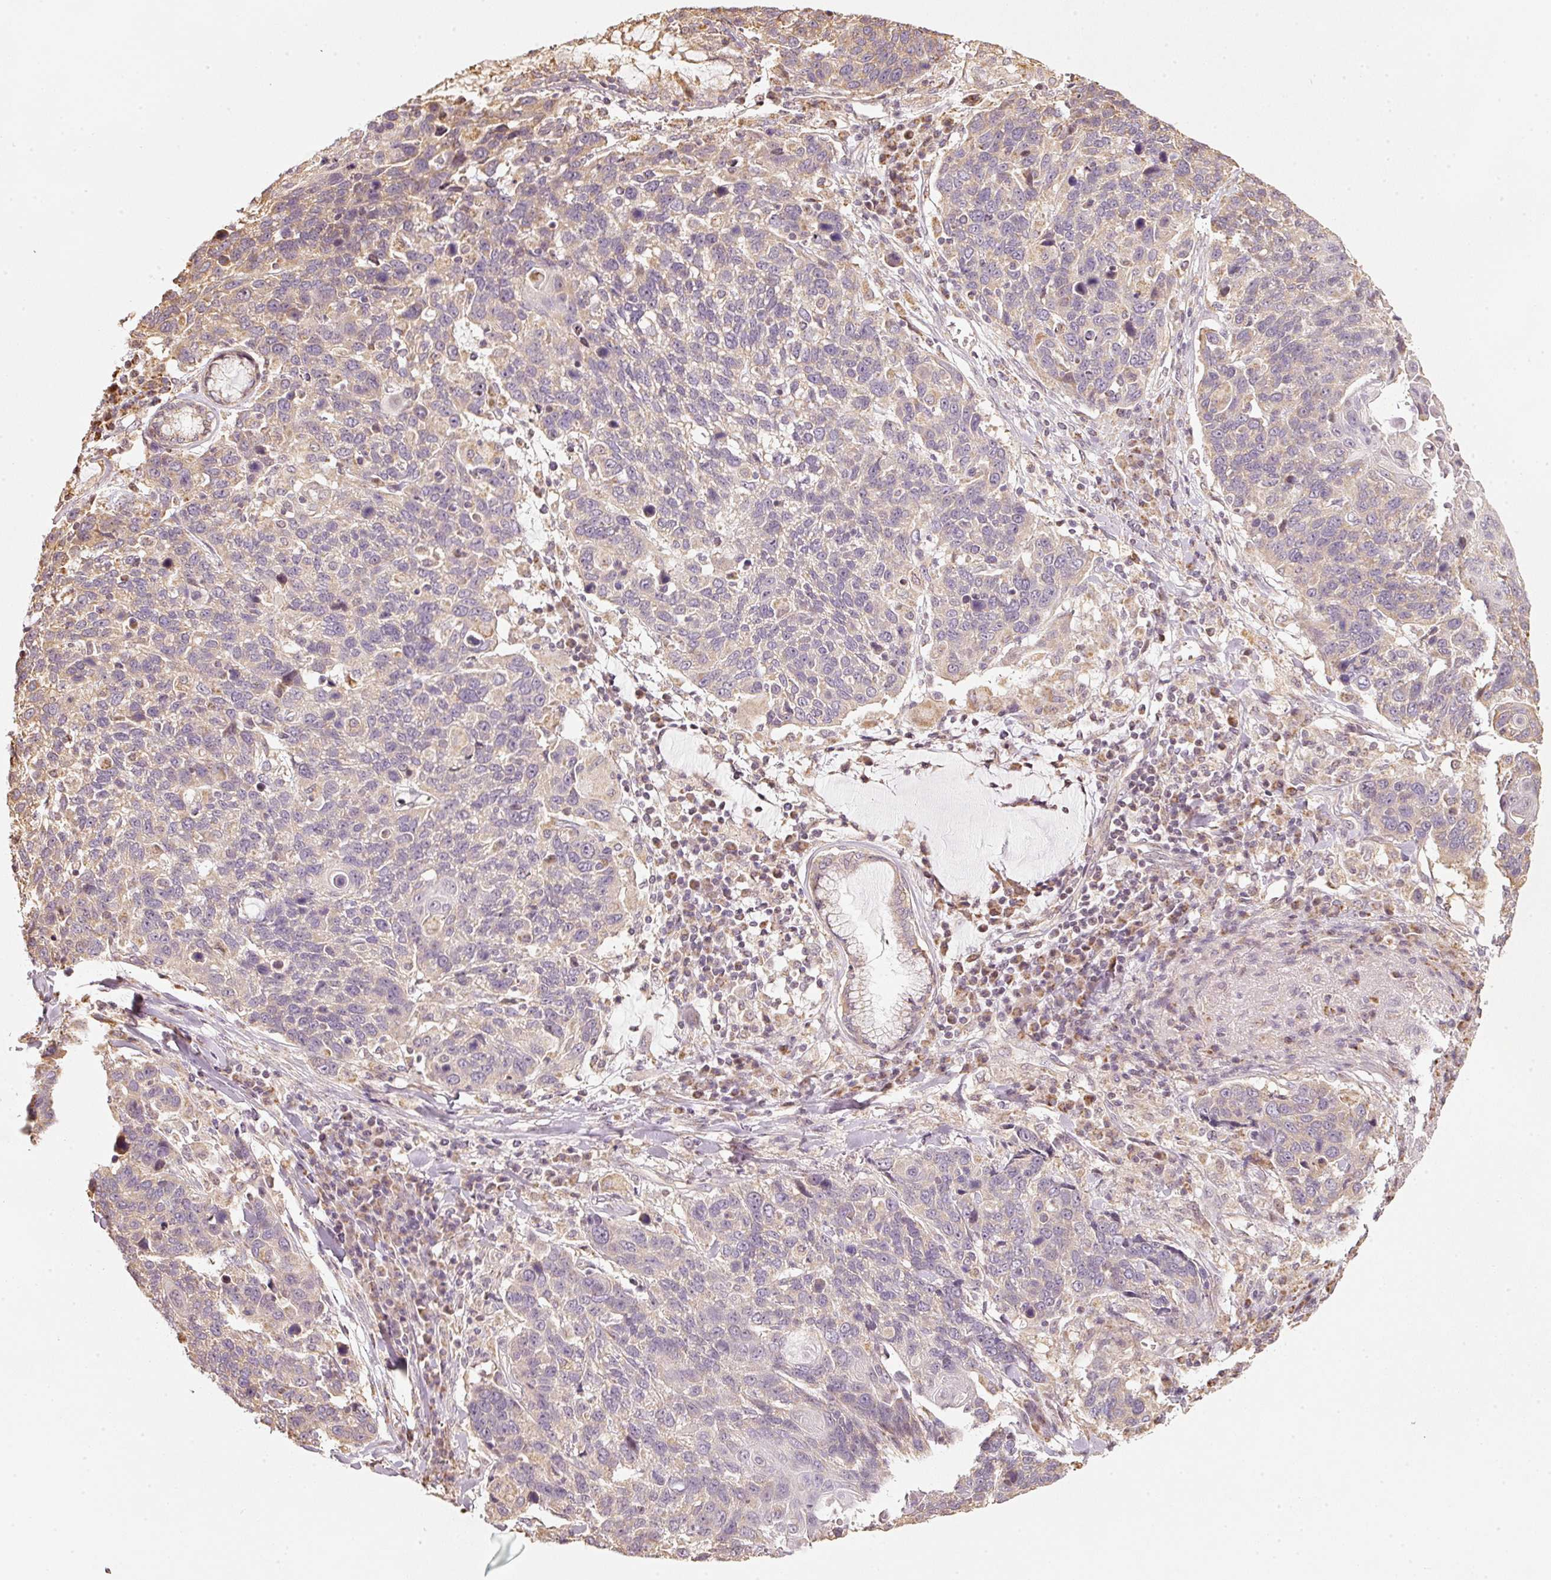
{"staining": {"intensity": "weak", "quantity": "<25%", "location": "cytoplasmic/membranous"}, "tissue": "lung cancer", "cell_type": "Tumor cells", "image_type": "cancer", "snomed": [{"axis": "morphology", "description": "Squamous cell carcinoma, NOS"}, {"axis": "topography", "description": "Lung"}], "caption": "IHC of lung squamous cell carcinoma demonstrates no staining in tumor cells.", "gene": "RAB35", "patient": {"sex": "male", "age": 66}}